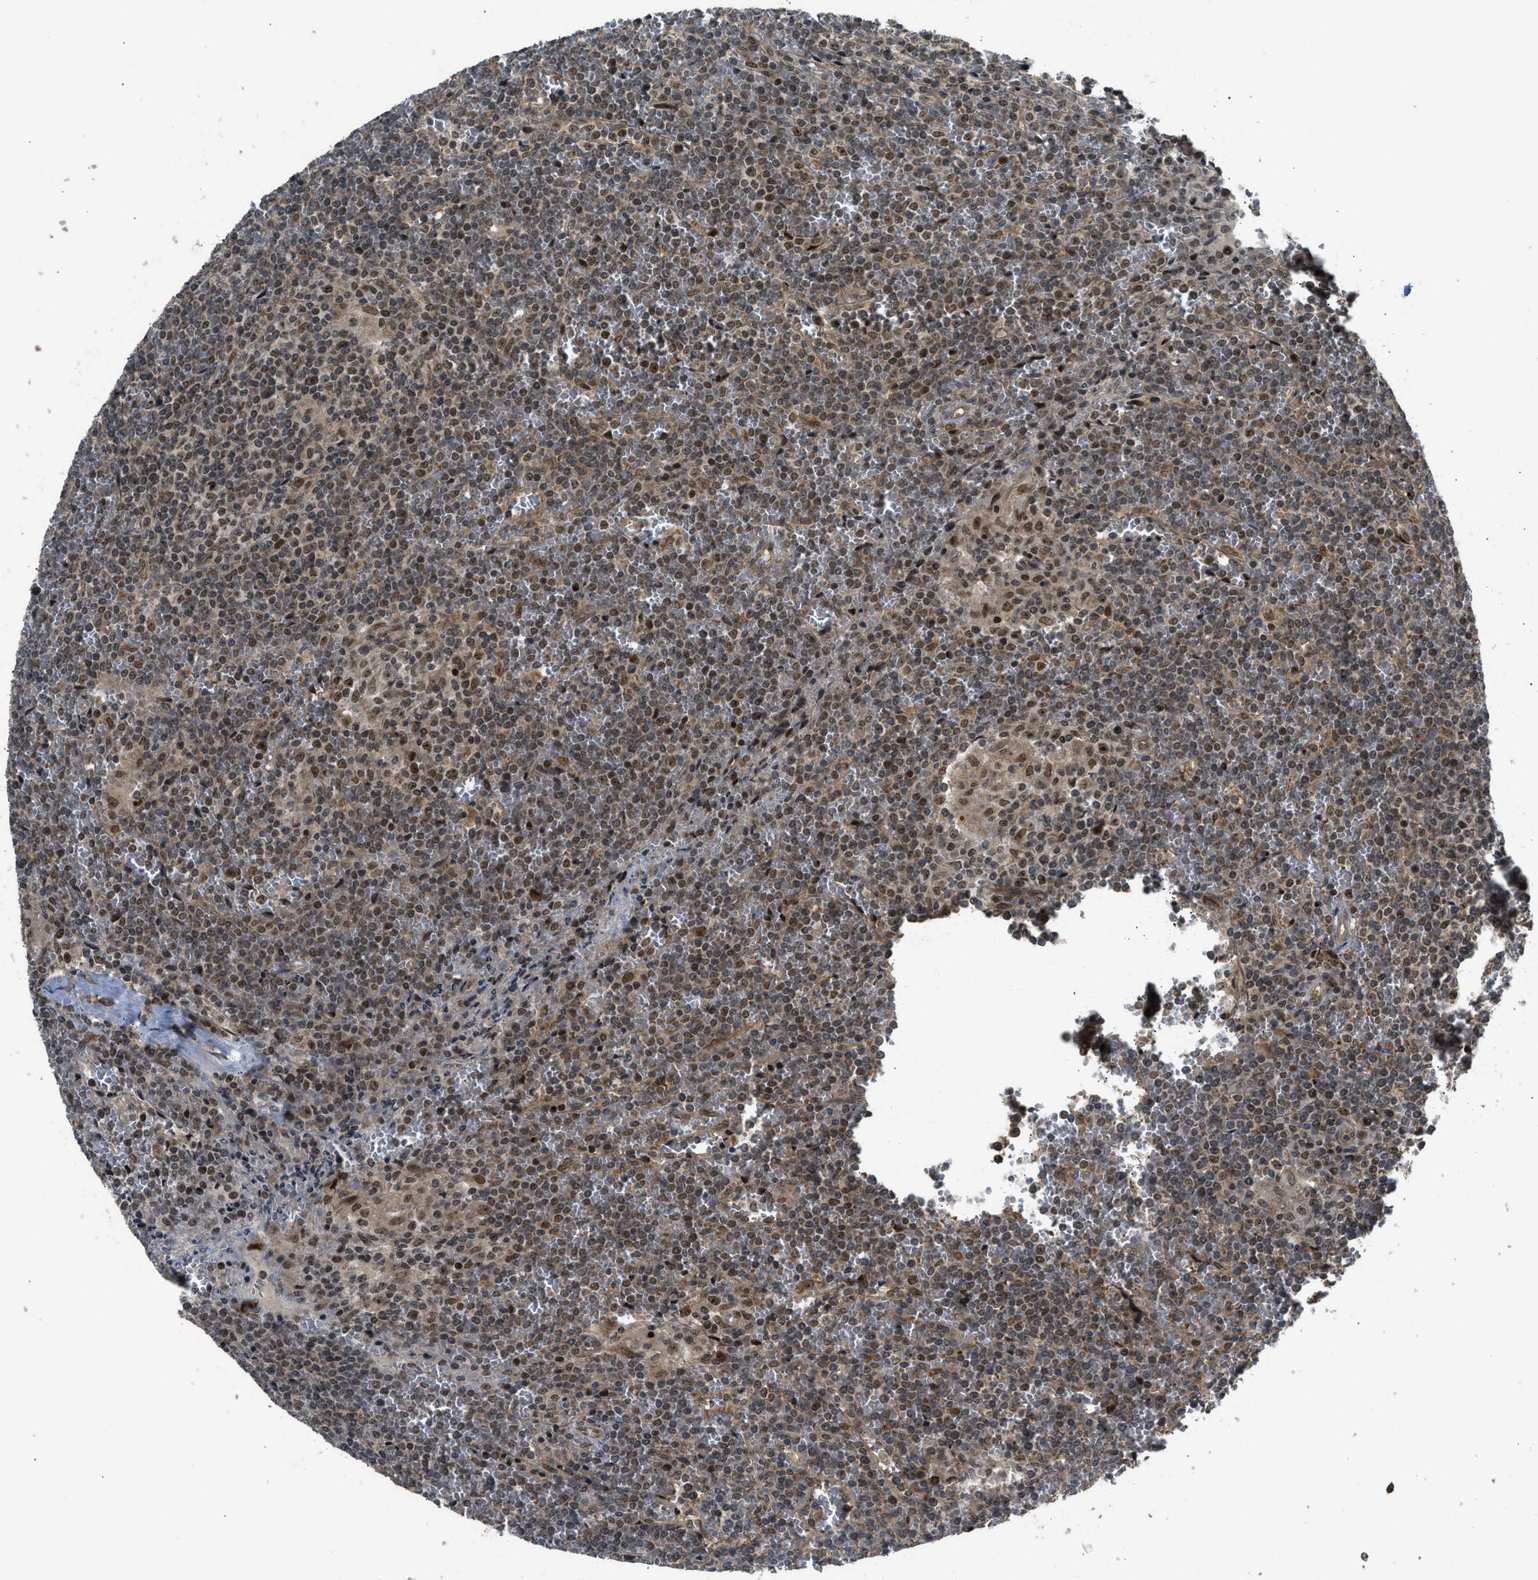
{"staining": {"intensity": "moderate", "quantity": "25%-75%", "location": "nuclear"}, "tissue": "lymphoma", "cell_type": "Tumor cells", "image_type": "cancer", "snomed": [{"axis": "morphology", "description": "Malignant lymphoma, non-Hodgkin's type, Low grade"}, {"axis": "topography", "description": "Spleen"}], "caption": "IHC (DAB (3,3'-diaminobenzidine)) staining of human malignant lymphoma, non-Hodgkin's type (low-grade) demonstrates moderate nuclear protein positivity in about 25%-75% of tumor cells.", "gene": "GET1", "patient": {"sex": "female", "age": 19}}